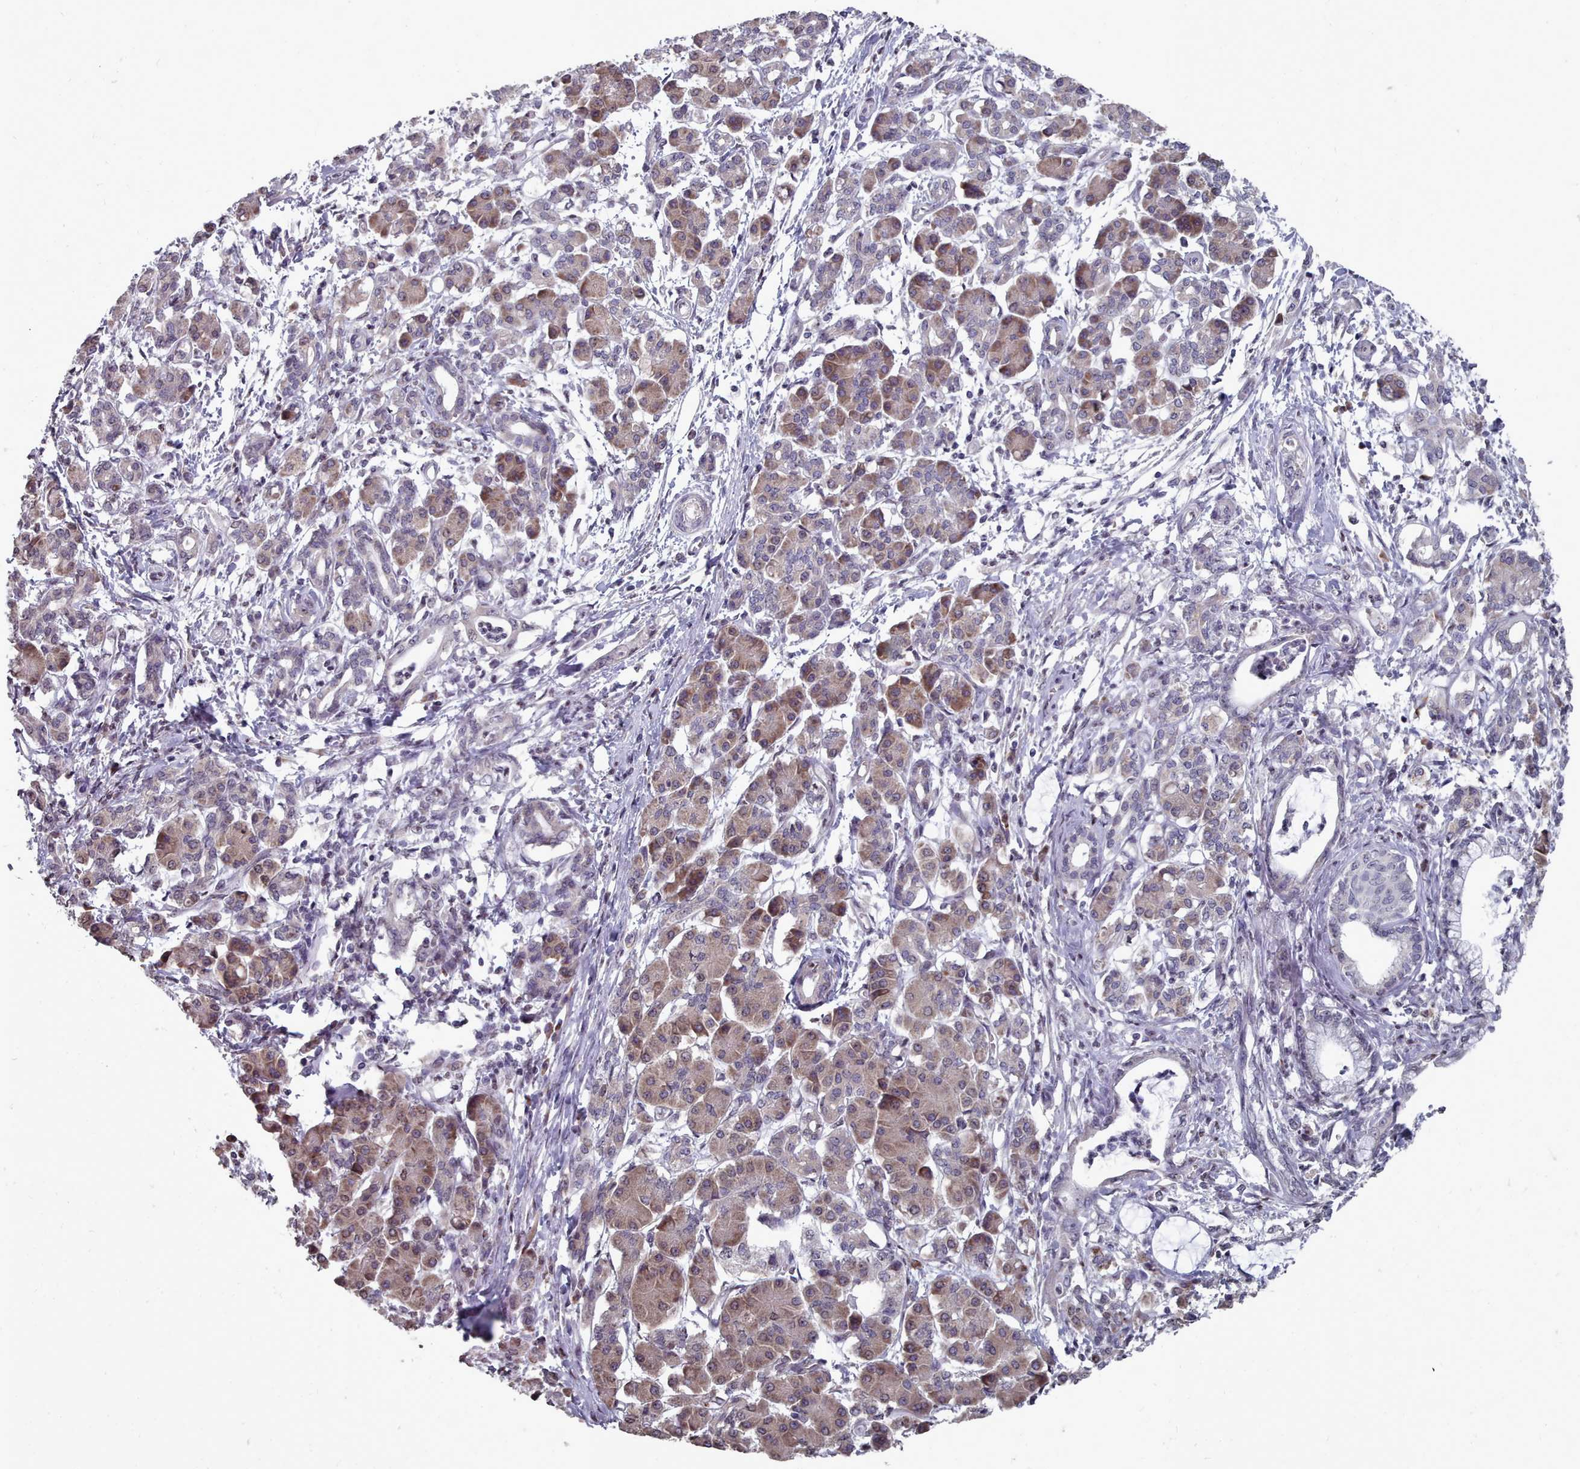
{"staining": {"intensity": "weak", "quantity": "<25%", "location": "cytoplasmic/membranous"}, "tissue": "pancreatic cancer", "cell_type": "Tumor cells", "image_type": "cancer", "snomed": [{"axis": "morphology", "description": "Adenocarcinoma, NOS"}, {"axis": "topography", "description": "Pancreas"}], "caption": "The image shows no staining of tumor cells in pancreatic adenocarcinoma.", "gene": "ACKR3", "patient": {"sex": "female", "age": 55}}